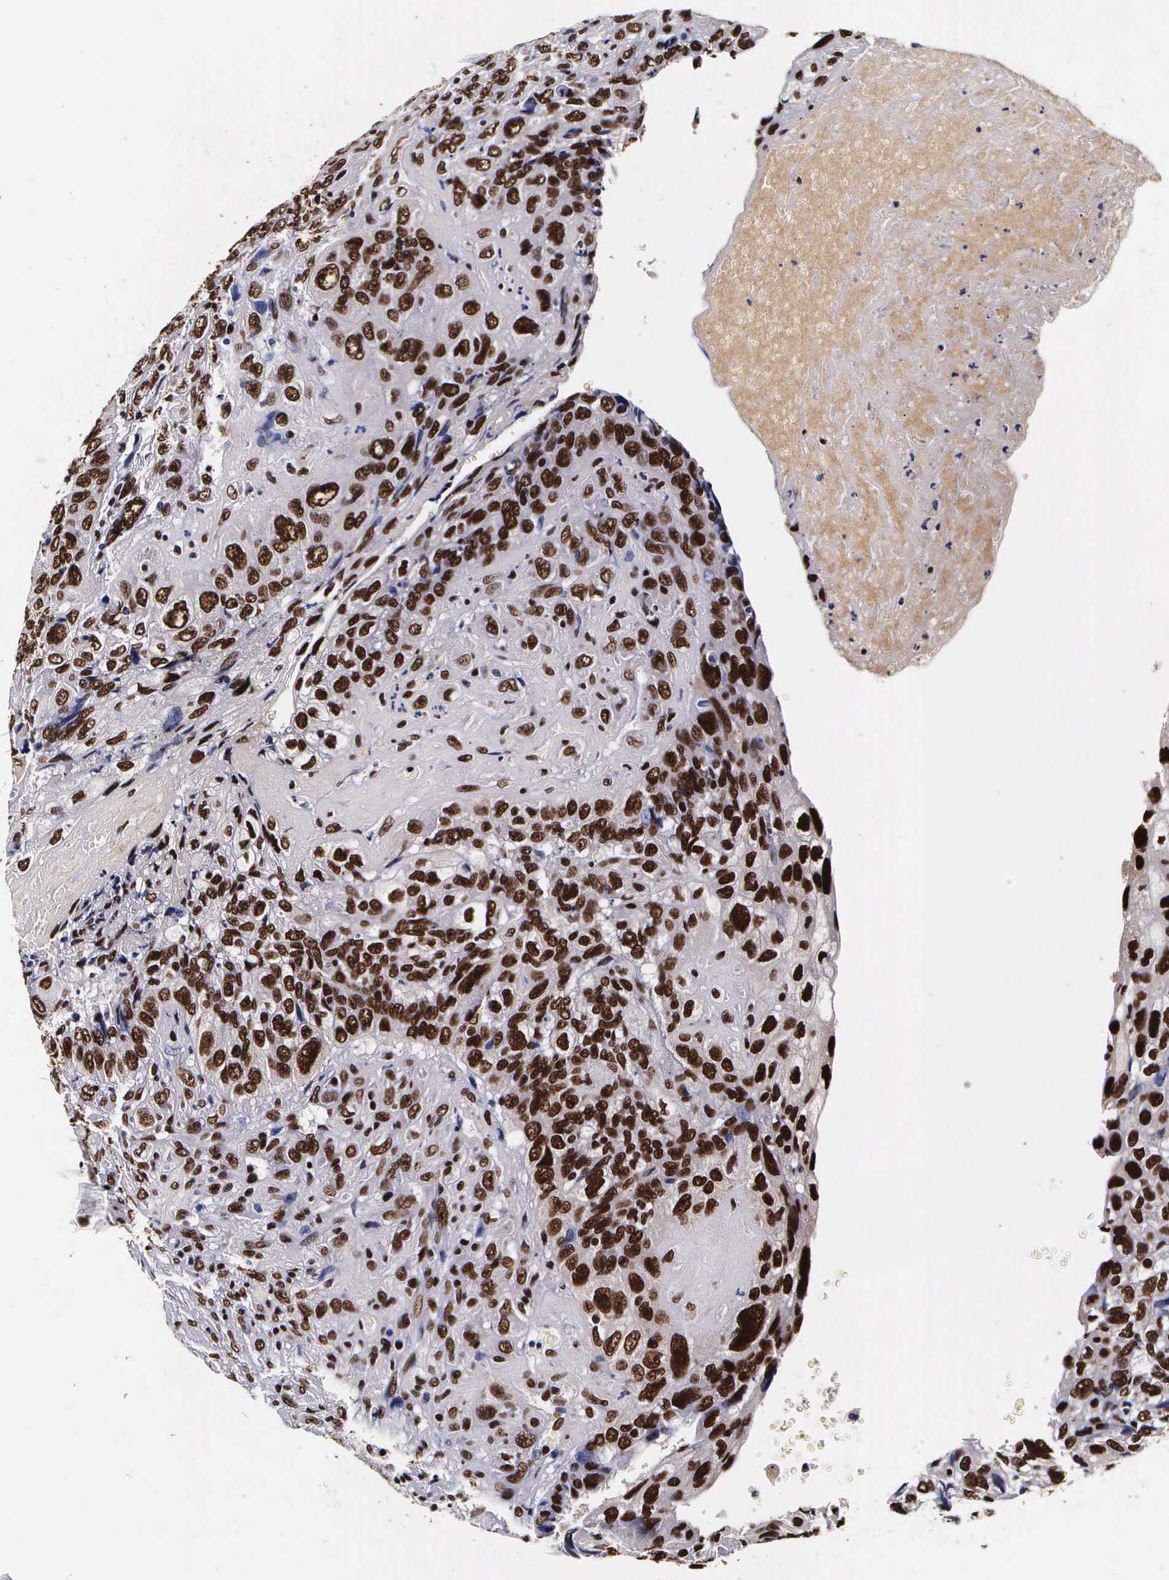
{"staining": {"intensity": "strong", "quantity": ">75%", "location": "nuclear"}, "tissue": "breast cancer", "cell_type": "Tumor cells", "image_type": "cancer", "snomed": [{"axis": "morphology", "description": "Neoplasm, malignant, NOS"}, {"axis": "topography", "description": "Breast"}], "caption": "Immunohistochemical staining of breast cancer (neoplasm (malignant)) shows strong nuclear protein staining in approximately >75% of tumor cells. Ihc stains the protein in brown and the nuclei are stained blue.", "gene": "PABPN1", "patient": {"sex": "female", "age": 50}}